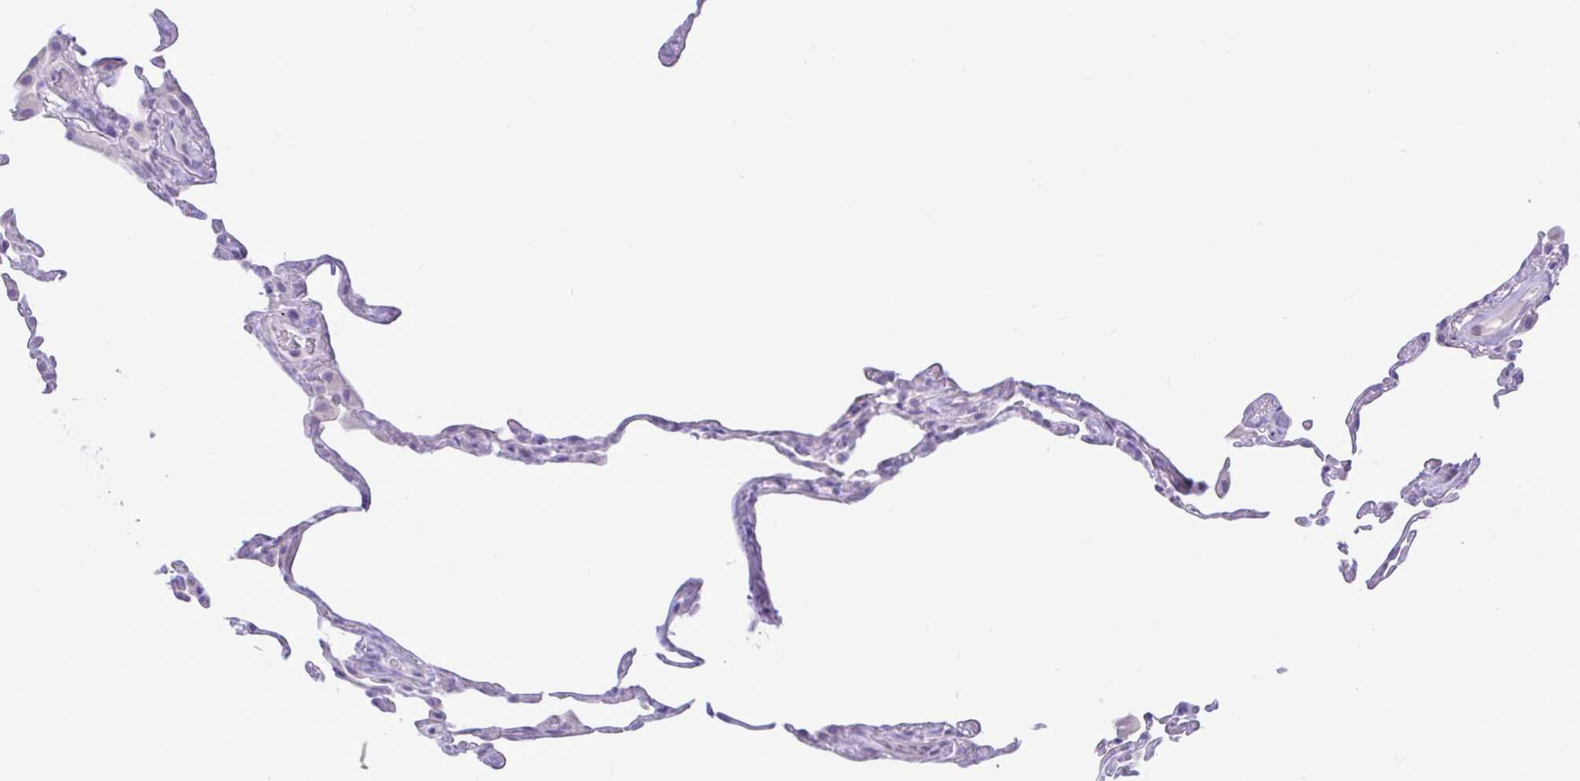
{"staining": {"intensity": "negative", "quantity": "none", "location": "none"}, "tissue": "lung", "cell_type": "Alveolar cells", "image_type": "normal", "snomed": [{"axis": "morphology", "description": "Normal tissue, NOS"}, {"axis": "topography", "description": "Lung"}], "caption": "The histopathology image exhibits no staining of alveolar cells in unremarkable lung.", "gene": "ZNF101", "patient": {"sex": "female", "age": 57}}